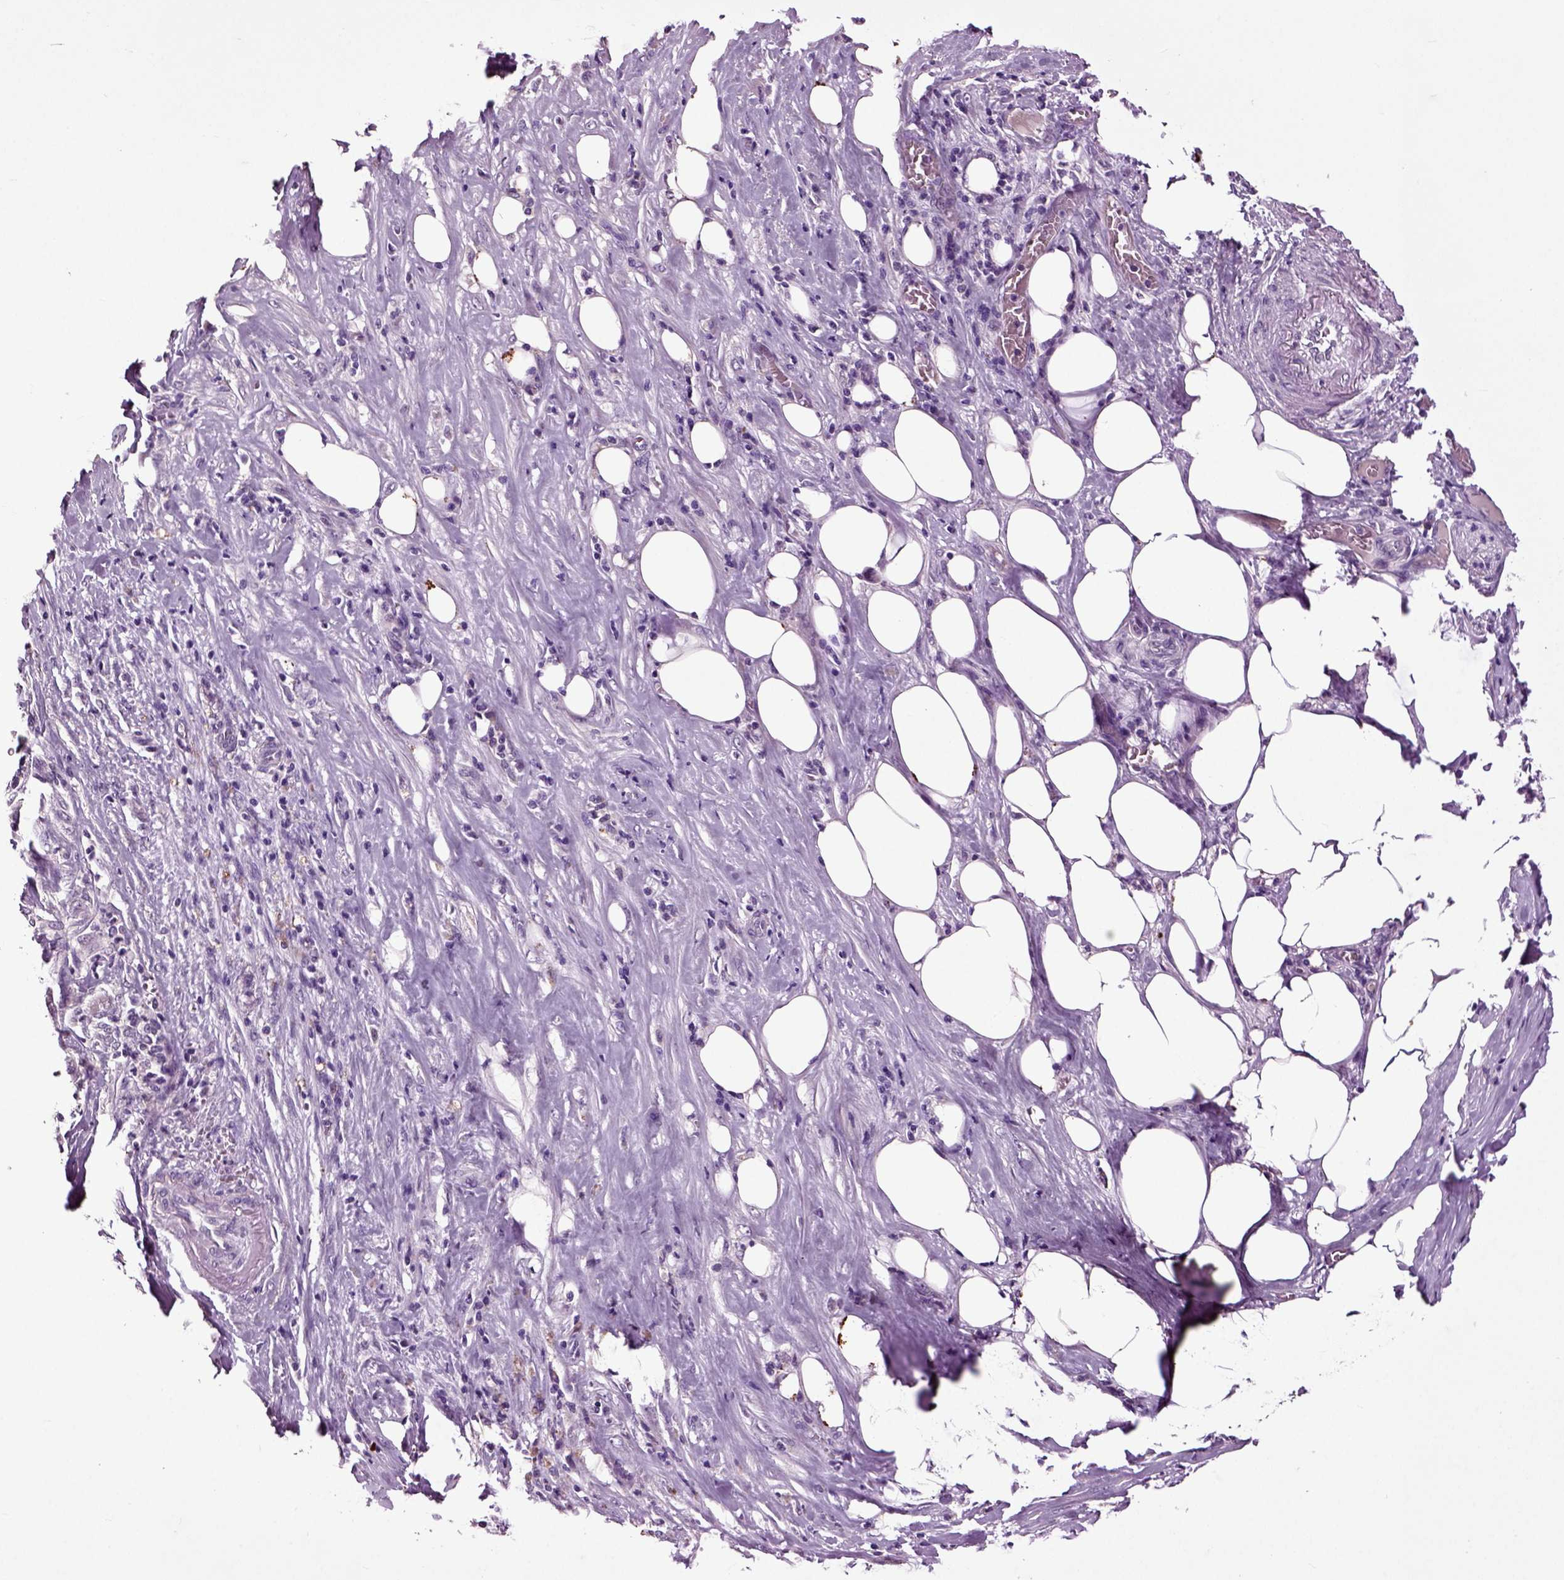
{"staining": {"intensity": "negative", "quantity": "none", "location": "none"}, "tissue": "pancreatic cancer", "cell_type": "Tumor cells", "image_type": "cancer", "snomed": [{"axis": "morphology", "description": "Adenocarcinoma, NOS"}, {"axis": "topography", "description": "Pancreas"}], "caption": "Tumor cells show no significant protein expression in adenocarcinoma (pancreatic).", "gene": "CRHR1", "patient": {"sex": "male", "age": 57}}